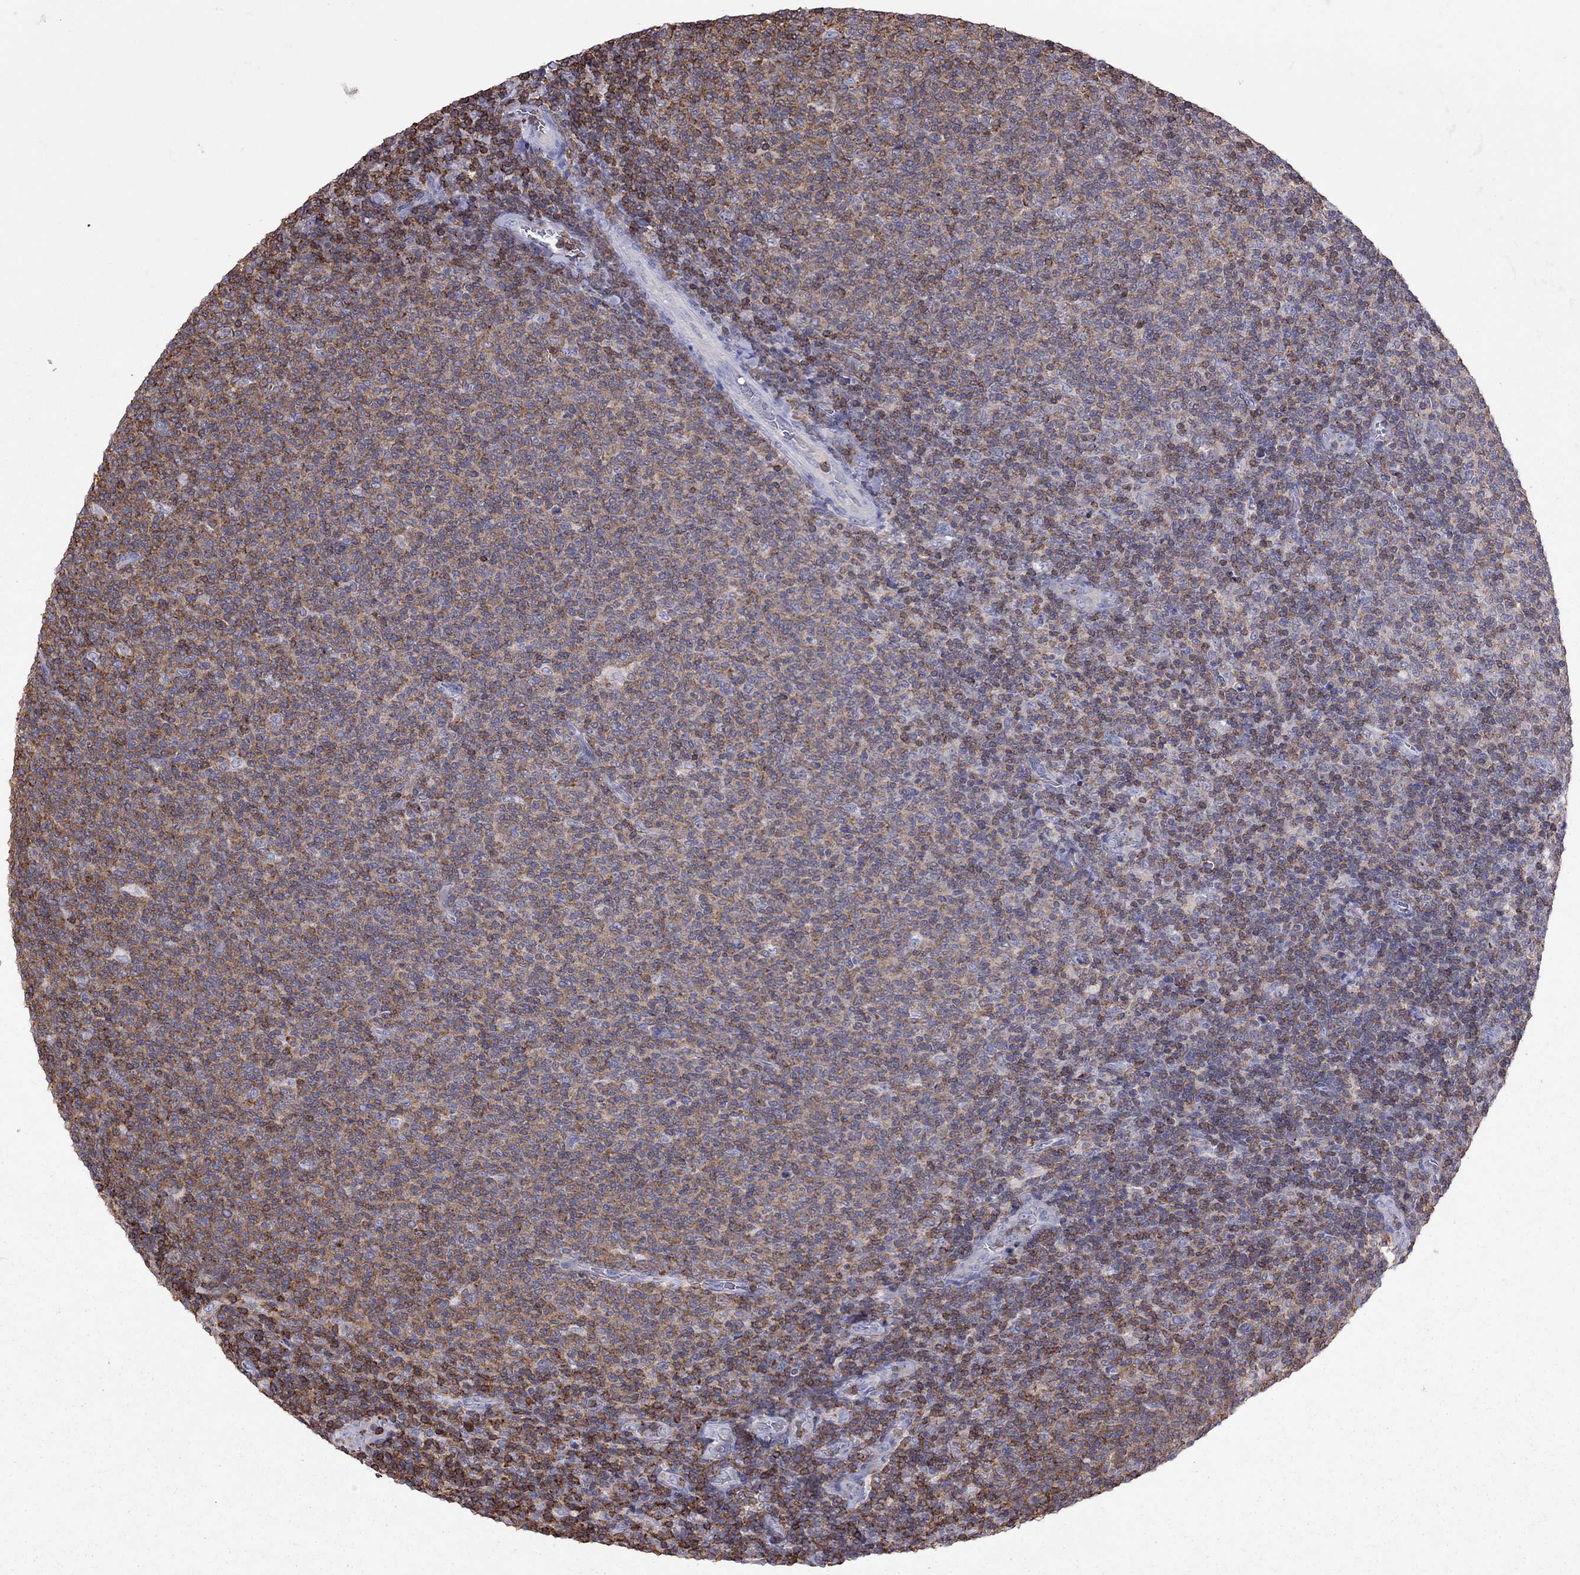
{"staining": {"intensity": "moderate", "quantity": "25%-75%", "location": "cytoplasmic/membranous"}, "tissue": "lymphoma", "cell_type": "Tumor cells", "image_type": "cancer", "snomed": [{"axis": "morphology", "description": "Malignant lymphoma, non-Hodgkin's type, Low grade"}, {"axis": "topography", "description": "Lymph node"}], "caption": "Human low-grade malignant lymphoma, non-Hodgkin's type stained with a protein marker shows moderate staining in tumor cells.", "gene": "MND1", "patient": {"sex": "male", "age": 52}}